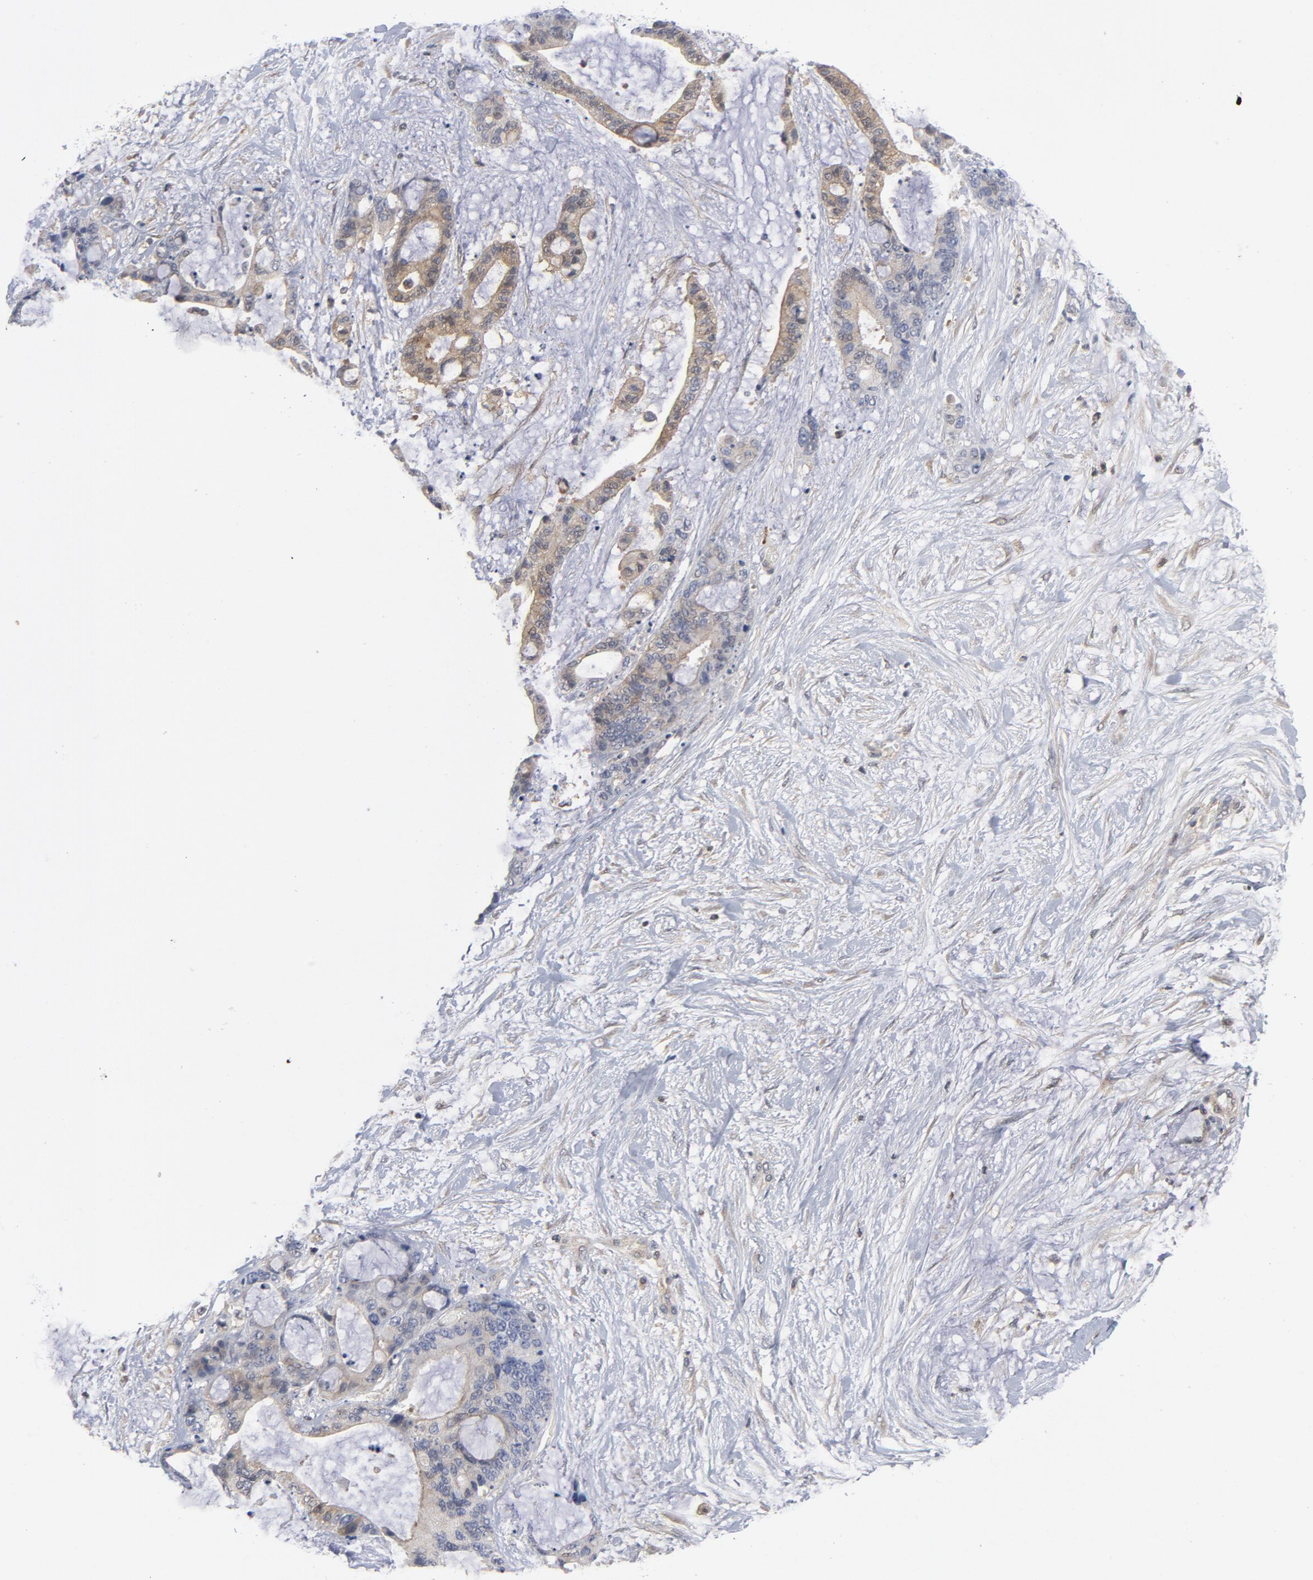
{"staining": {"intensity": "weak", "quantity": "25%-75%", "location": "cytoplasmic/membranous"}, "tissue": "liver cancer", "cell_type": "Tumor cells", "image_type": "cancer", "snomed": [{"axis": "morphology", "description": "Cholangiocarcinoma"}, {"axis": "topography", "description": "Liver"}], "caption": "Brown immunohistochemical staining in cholangiocarcinoma (liver) shows weak cytoplasmic/membranous staining in about 25%-75% of tumor cells.", "gene": "TRADD", "patient": {"sex": "female", "age": 73}}